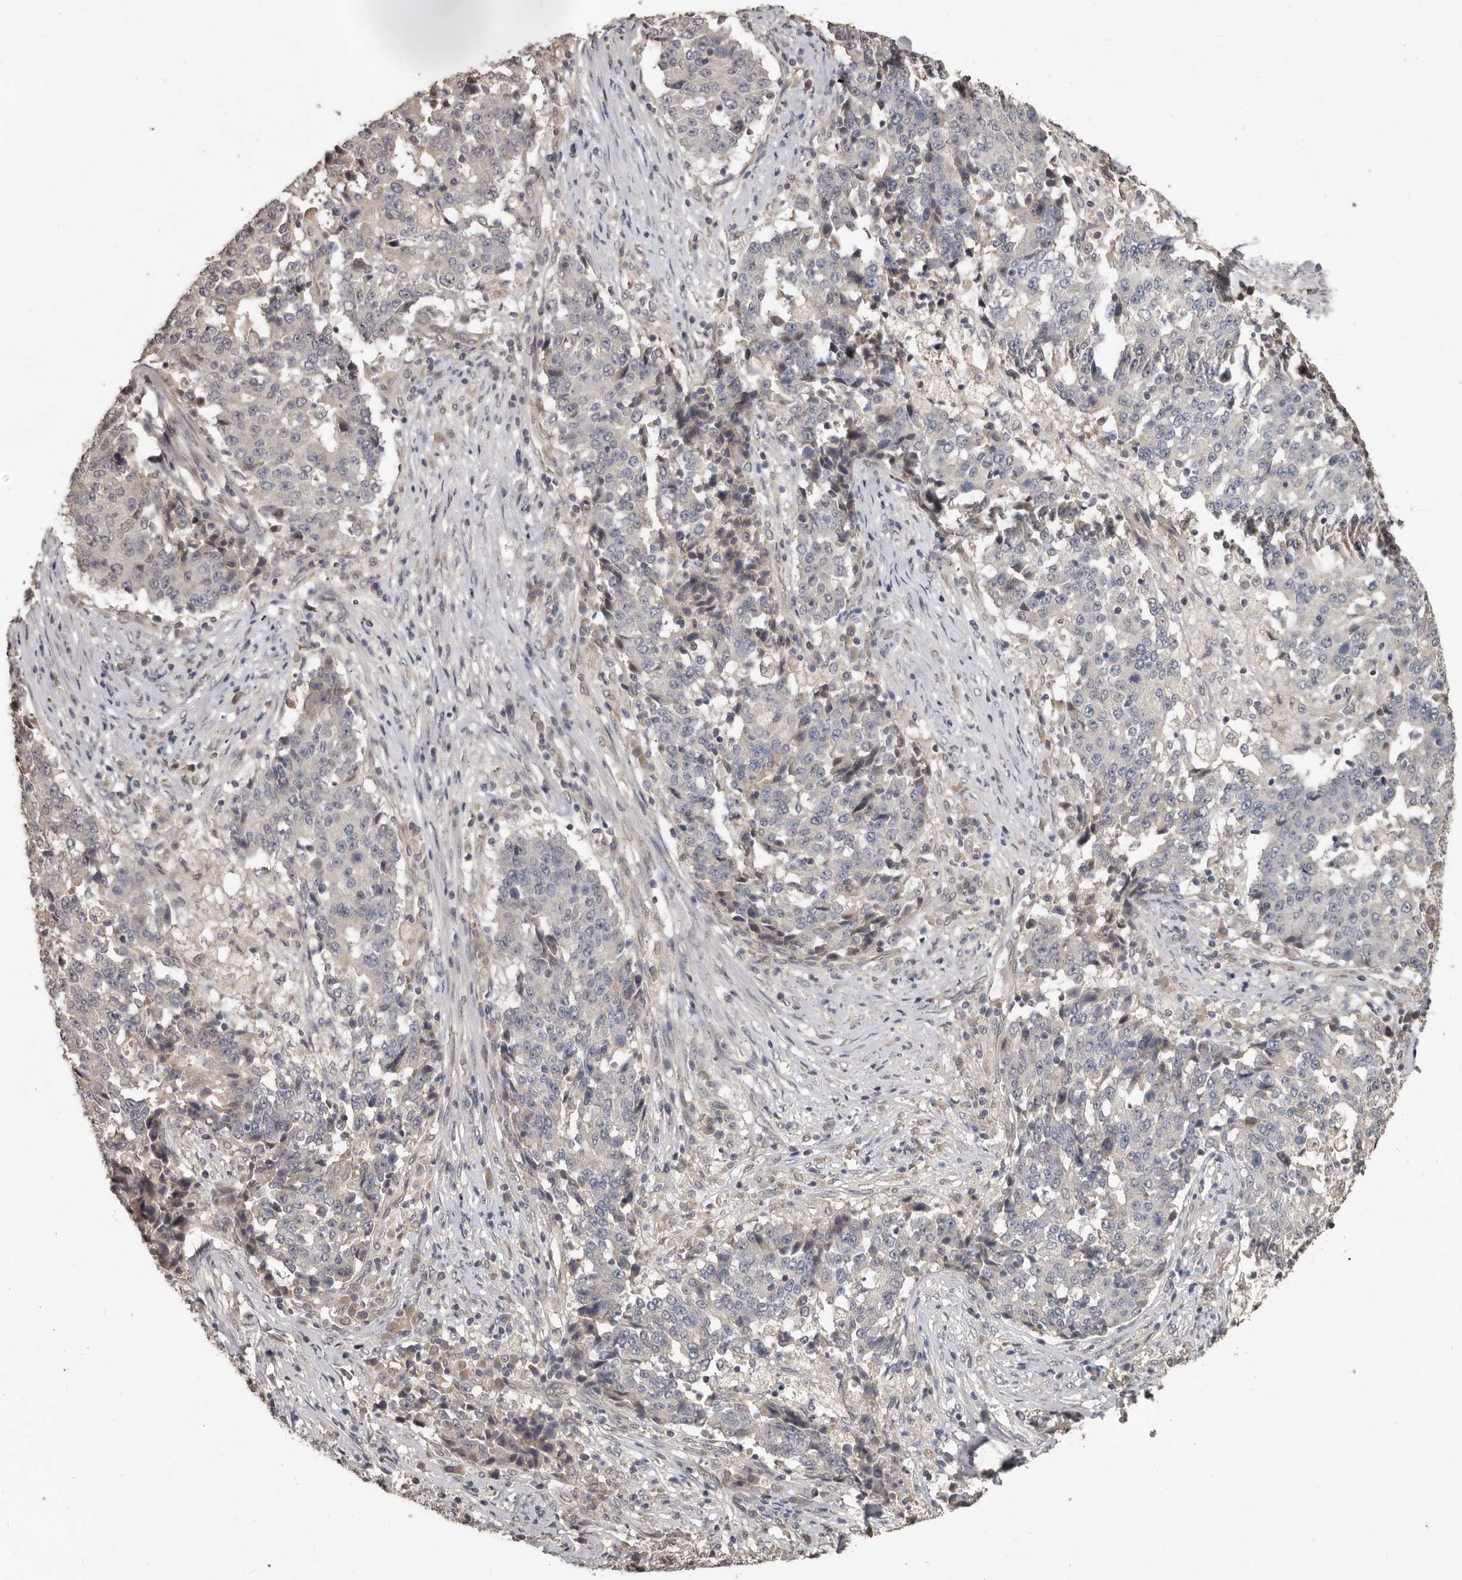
{"staining": {"intensity": "negative", "quantity": "none", "location": "none"}, "tissue": "stomach cancer", "cell_type": "Tumor cells", "image_type": "cancer", "snomed": [{"axis": "morphology", "description": "Adenocarcinoma, NOS"}, {"axis": "topography", "description": "Stomach"}], "caption": "Tumor cells are negative for protein expression in human stomach cancer (adenocarcinoma).", "gene": "ZFP14", "patient": {"sex": "male", "age": 59}}